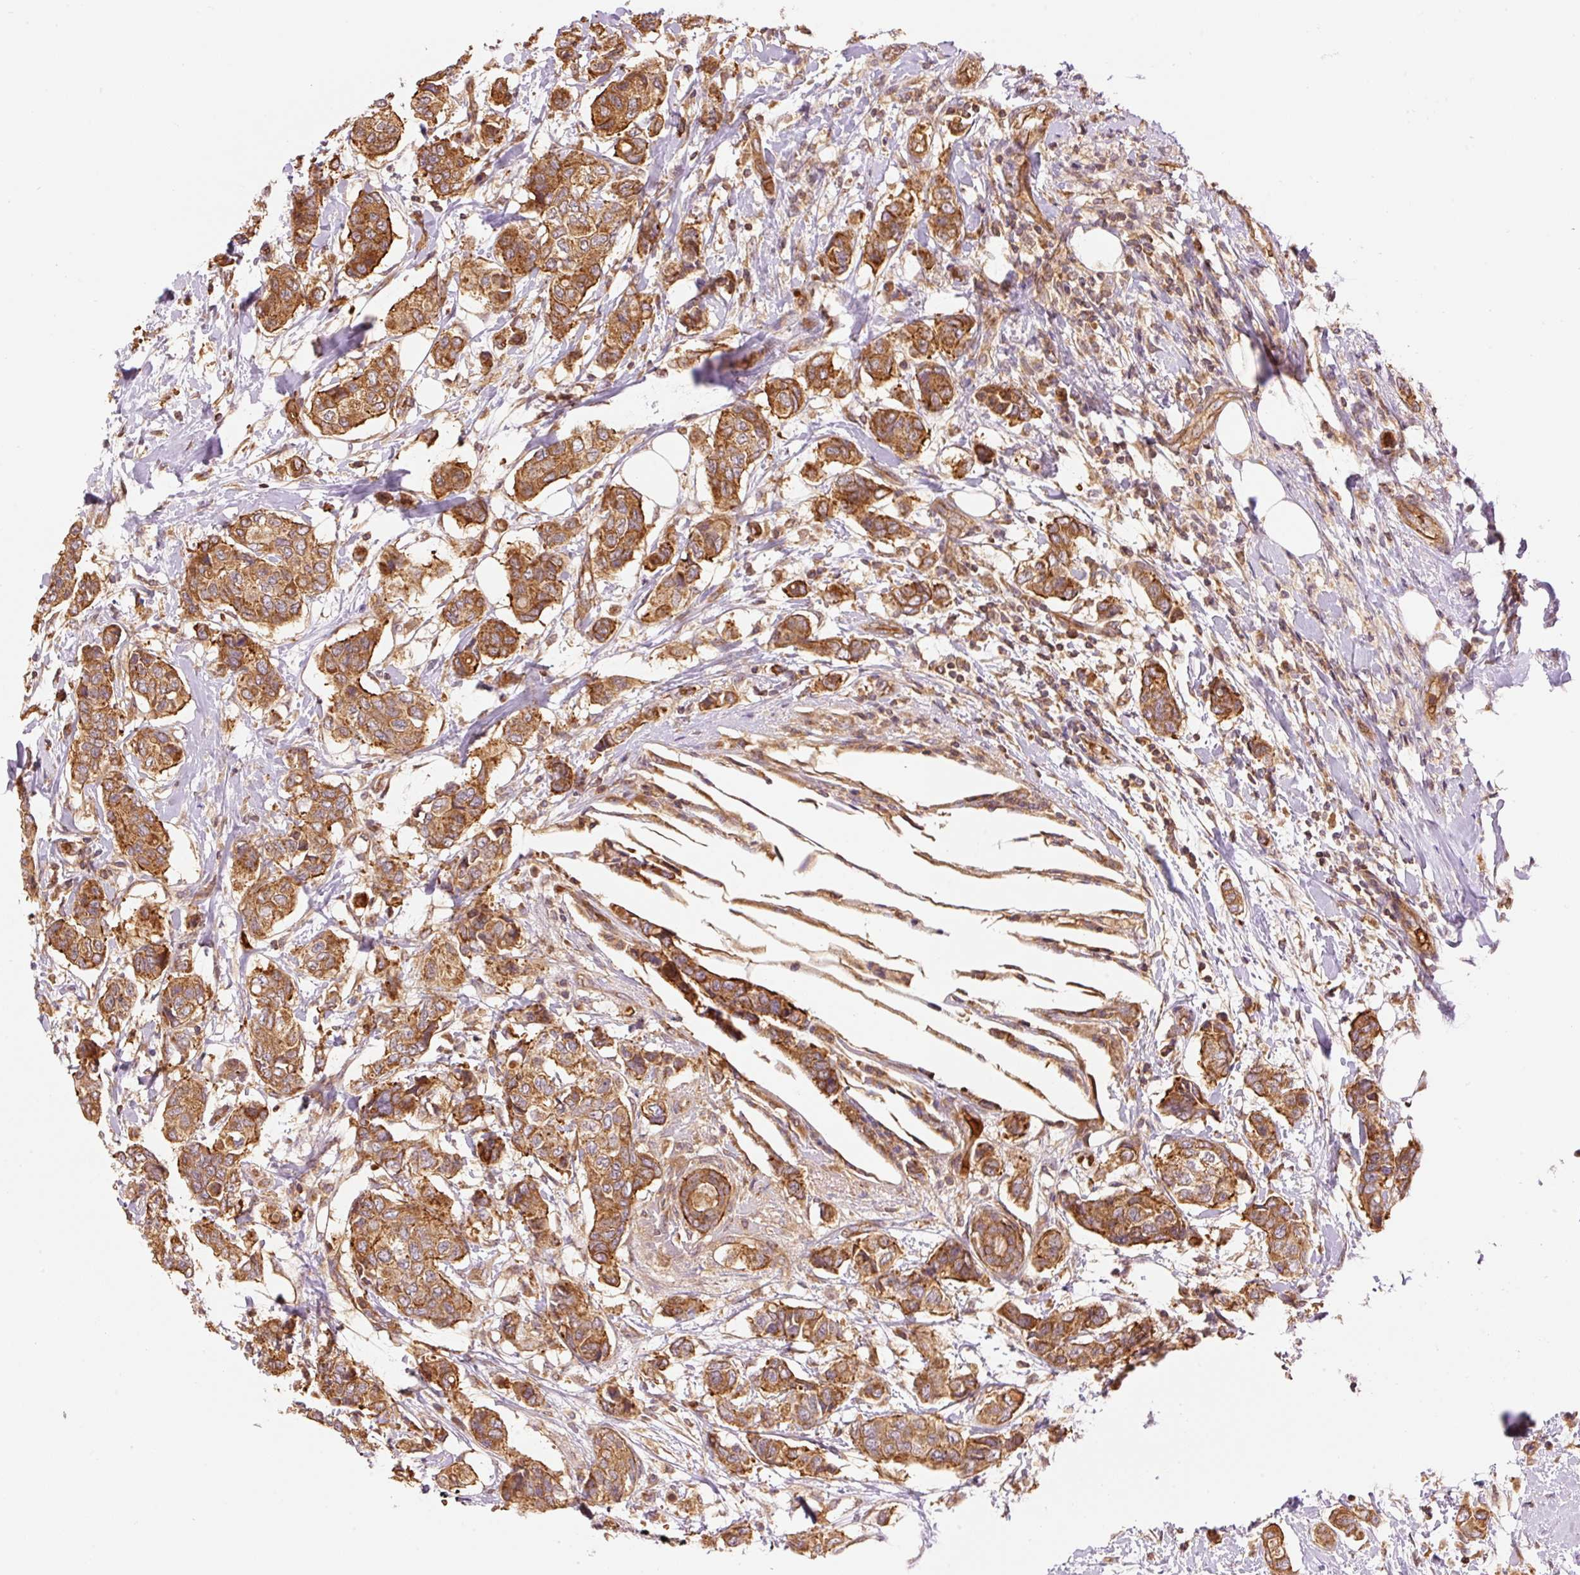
{"staining": {"intensity": "moderate", "quantity": ">75%", "location": "cytoplasmic/membranous"}, "tissue": "breast cancer", "cell_type": "Tumor cells", "image_type": "cancer", "snomed": [{"axis": "morphology", "description": "Lobular carcinoma"}, {"axis": "topography", "description": "Breast"}], "caption": "Brown immunohistochemical staining in human lobular carcinoma (breast) demonstrates moderate cytoplasmic/membranous positivity in about >75% of tumor cells.", "gene": "ADCY4", "patient": {"sex": "female", "age": 51}}